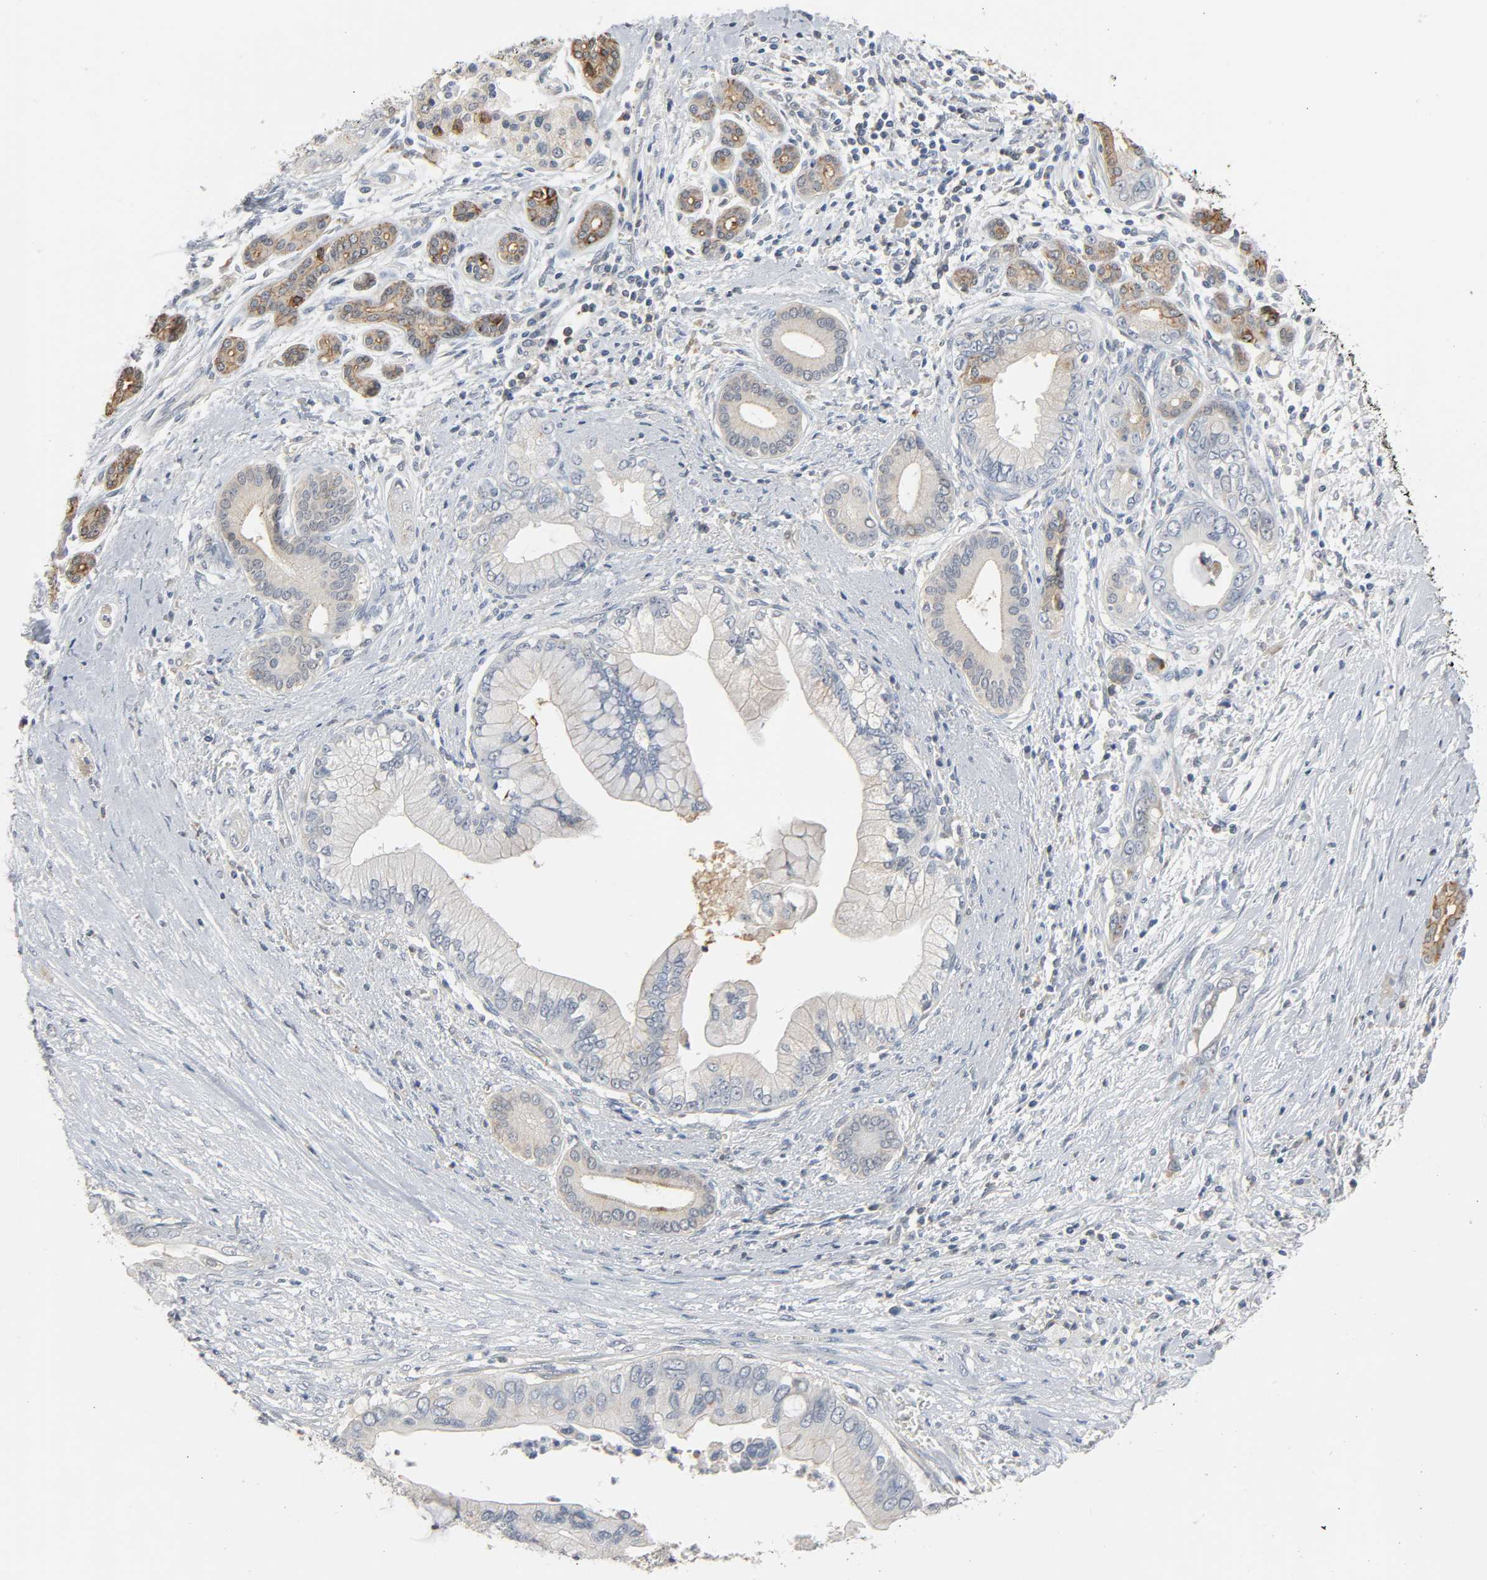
{"staining": {"intensity": "weak", "quantity": "<25%", "location": "cytoplasmic/membranous"}, "tissue": "pancreatic cancer", "cell_type": "Tumor cells", "image_type": "cancer", "snomed": [{"axis": "morphology", "description": "Adenocarcinoma, NOS"}, {"axis": "topography", "description": "Pancreas"}], "caption": "An image of human pancreatic cancer (adenocarcinoma) is negative for staining in tumor cells.", "gene": "CD4", "patient": {"sex": "male", "age": 59}}